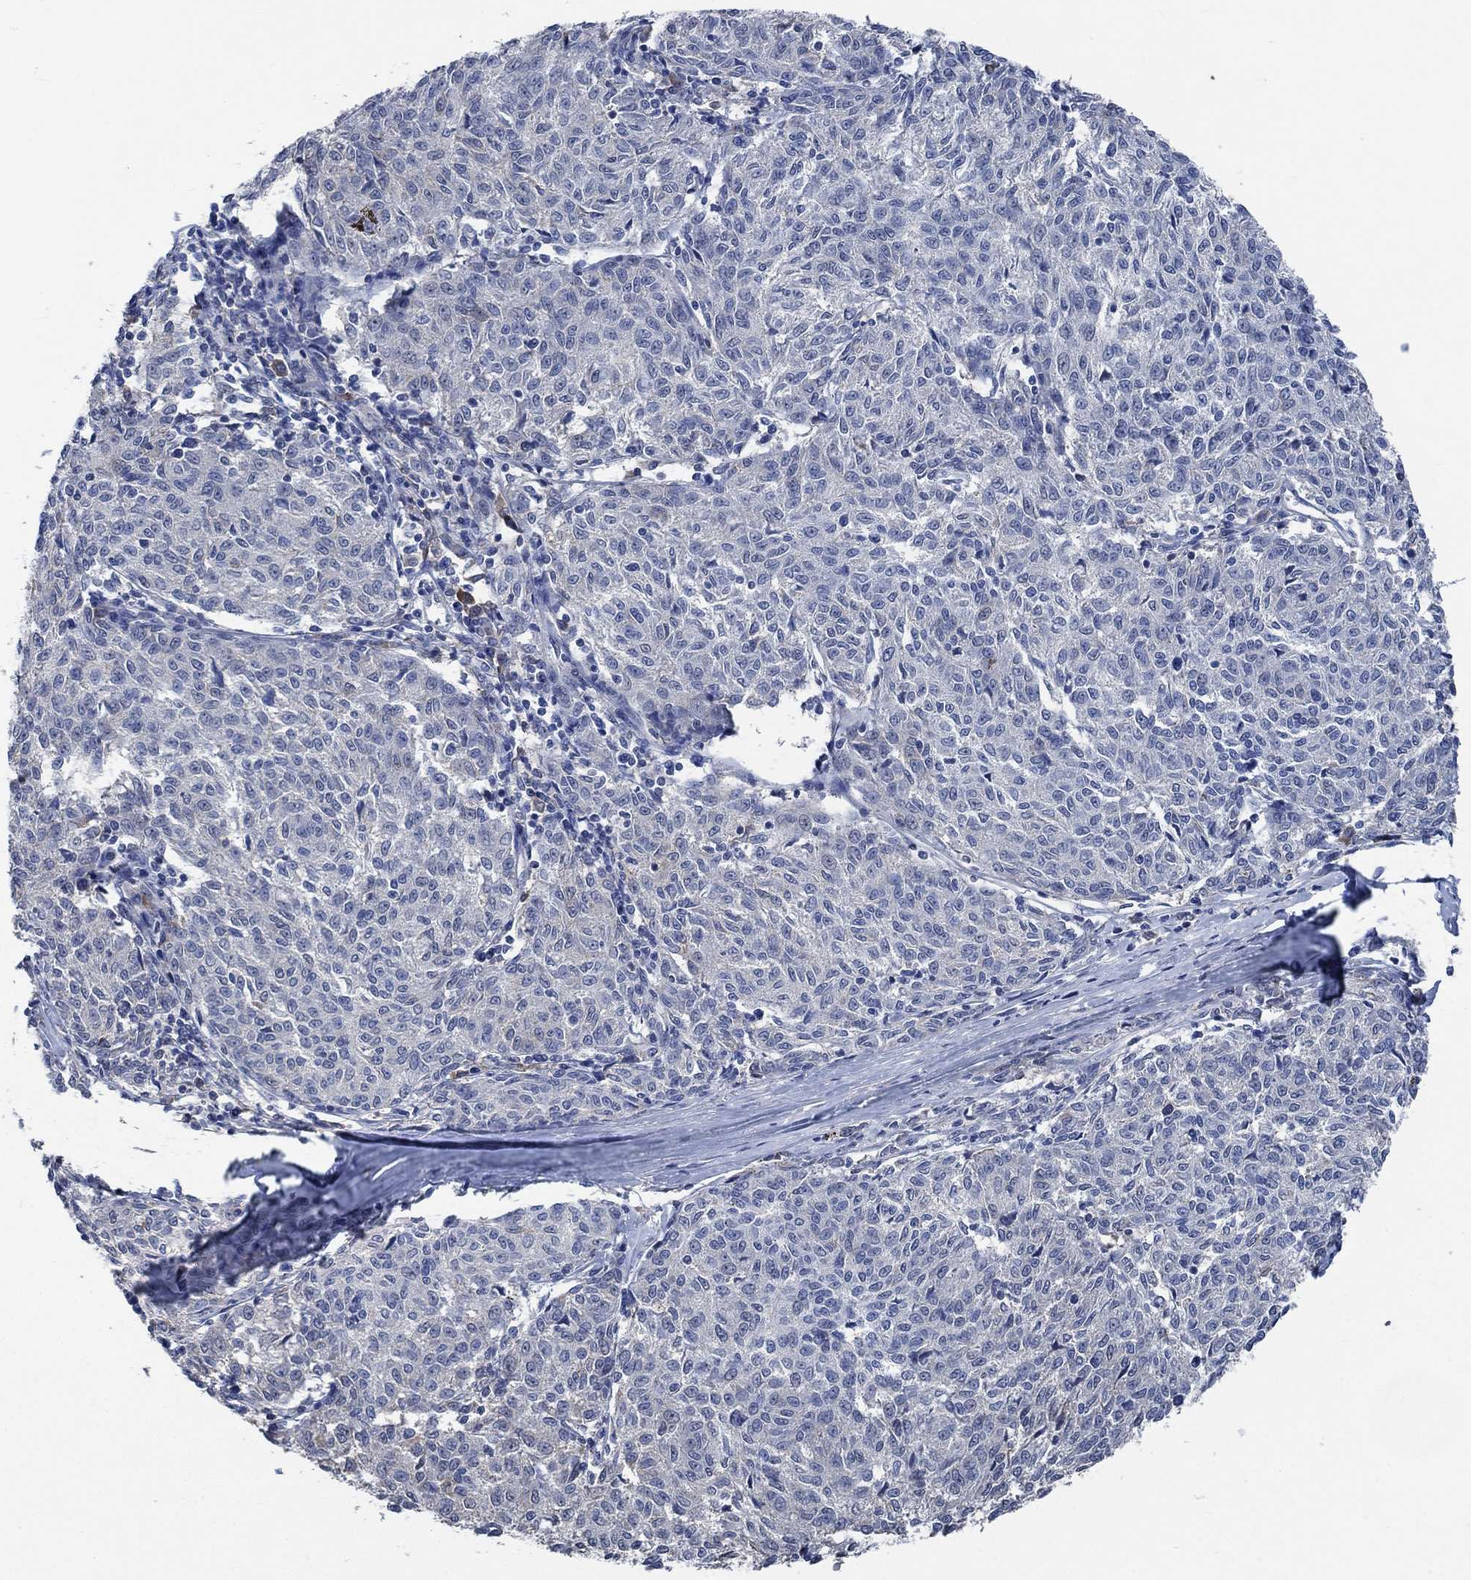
{"staining": {"intensity": "negative", "quantity": "none", "location": "none"}, "tissue": "melanoma", "cell_type": "Tumor cells", "image_type": "cancer", "snomed": [{"axis": "morphology", "description": "Malignant melanoma, NOS"}, {"axis": "topography", "description": "Skin"}], "caption": "Tumor cells are negative for brown protein staining in malignant melanoma.", "gene": "OBSCN", "patient": {"sex": "female", "age": 72}}